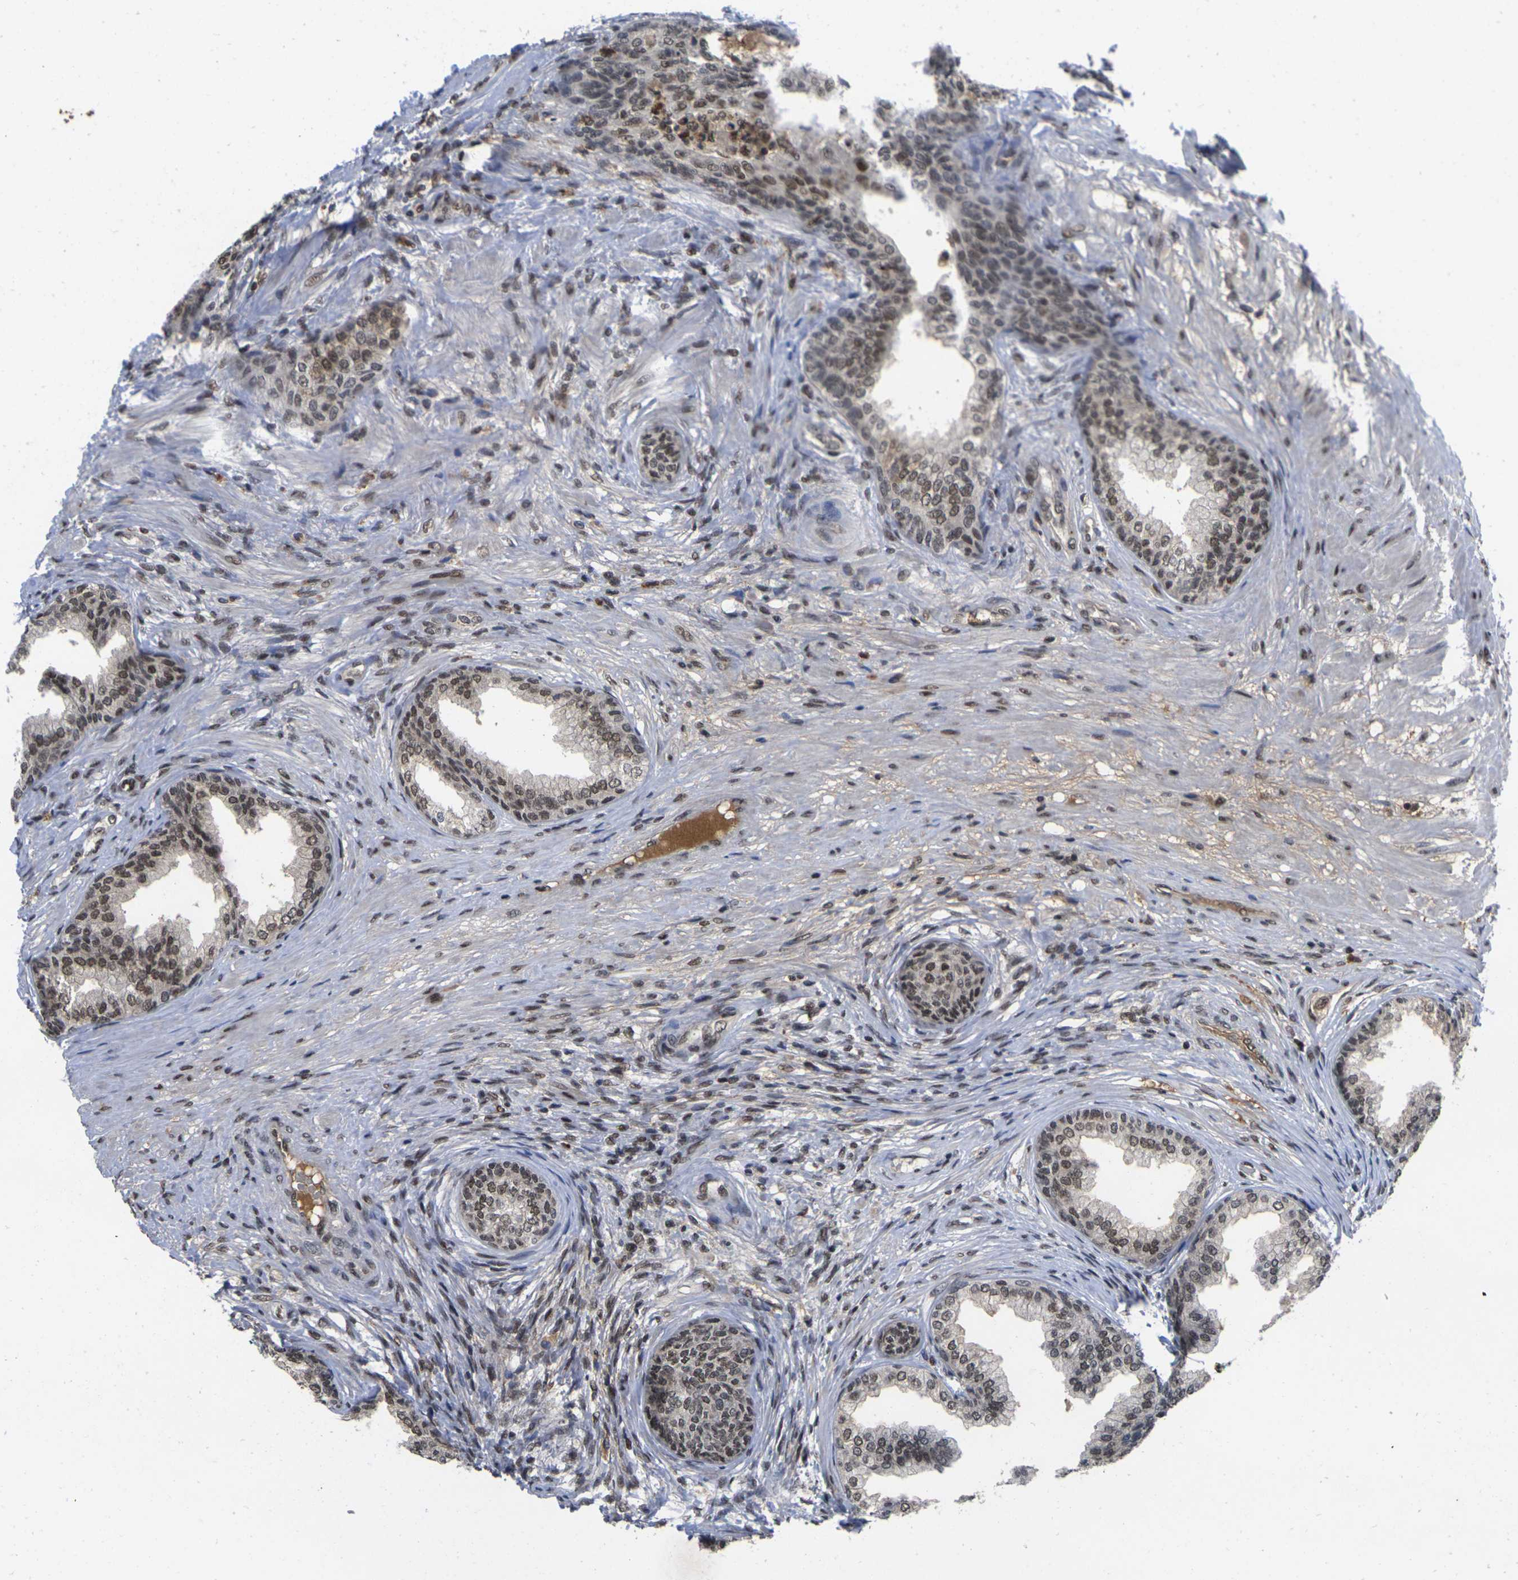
{"staining": {"intensity": "moderate", "quantity": ">75%", "location": "nuclear"}, "tissue": "prostate", "cell_type": "Glandular cells", "image_type": "normal", "snomed": [{"axis": "morphology", "description": "Normal tissue, NOS"}, {"axis": "topography", "description": "Prostate"}], "caption": "Immunohistochemical staining of normal prostate exhibits moderate nuclear protein staining in approximately >75% of glandular cells.", "gene": "GTF2E1", "patient": {"sex": "male", "age": 76}}